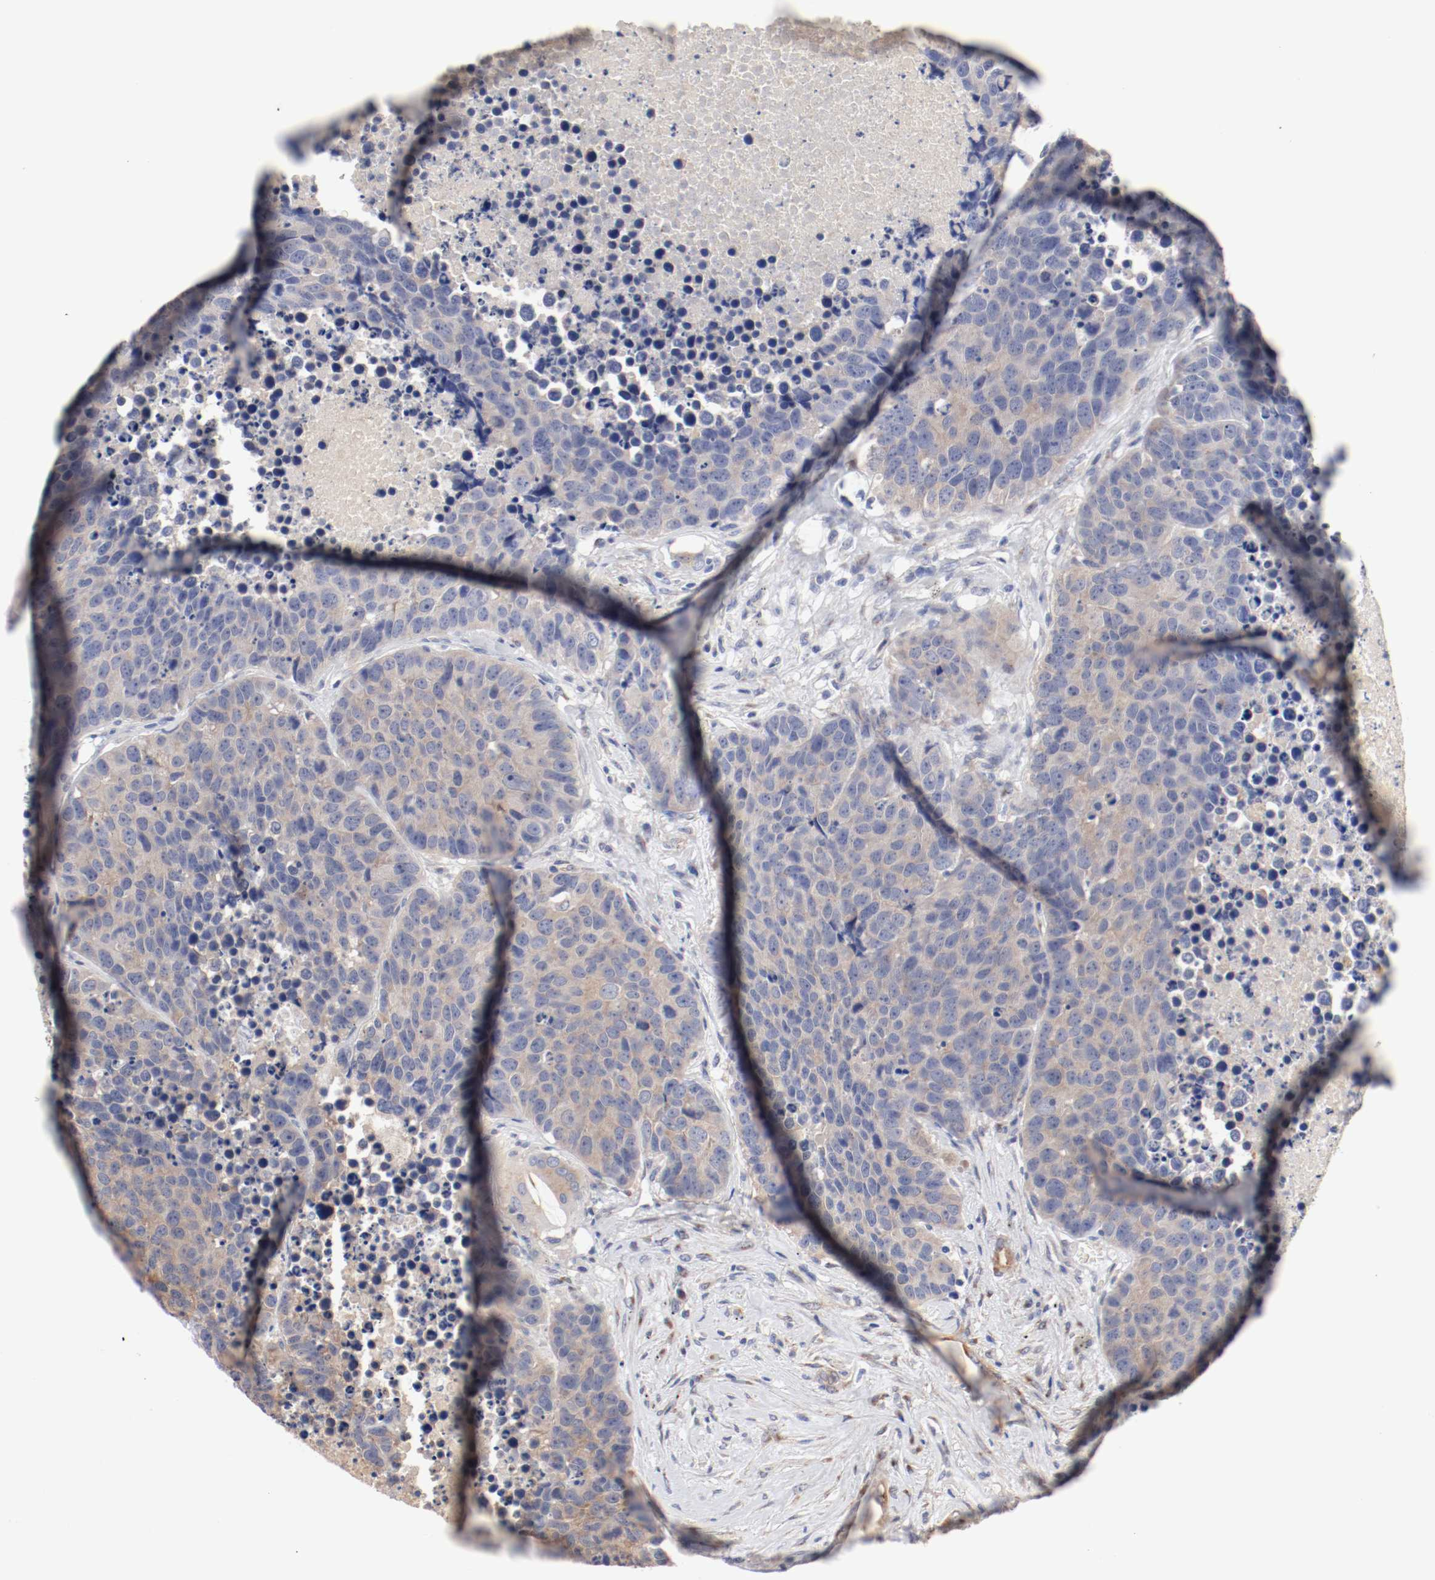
{"staining": {"intensity": "weak", "quantity": ">75%", "location": "cytoplasmic/membranous"}, "tissue": "carcinoid", "cell_type": "Tumor cells", "image_type": "cancer", "snomed": [{"axis": "morphology", "description": "Carcinoid, malignant, NOS"}, {"axis": "topography", "description": "Lung"}], "caption": "High-magnification brightfield microscopy of carcinoid (malignant) stained with DAB (brown) and counterstained with hematoxylin (blue). tumor cells exhibit weak cytoplasmic/membranous positivity is appreciated in approximately>75% of cells.", "gene": "GPR143", "patient": {"sex": "male", "age": 60}}